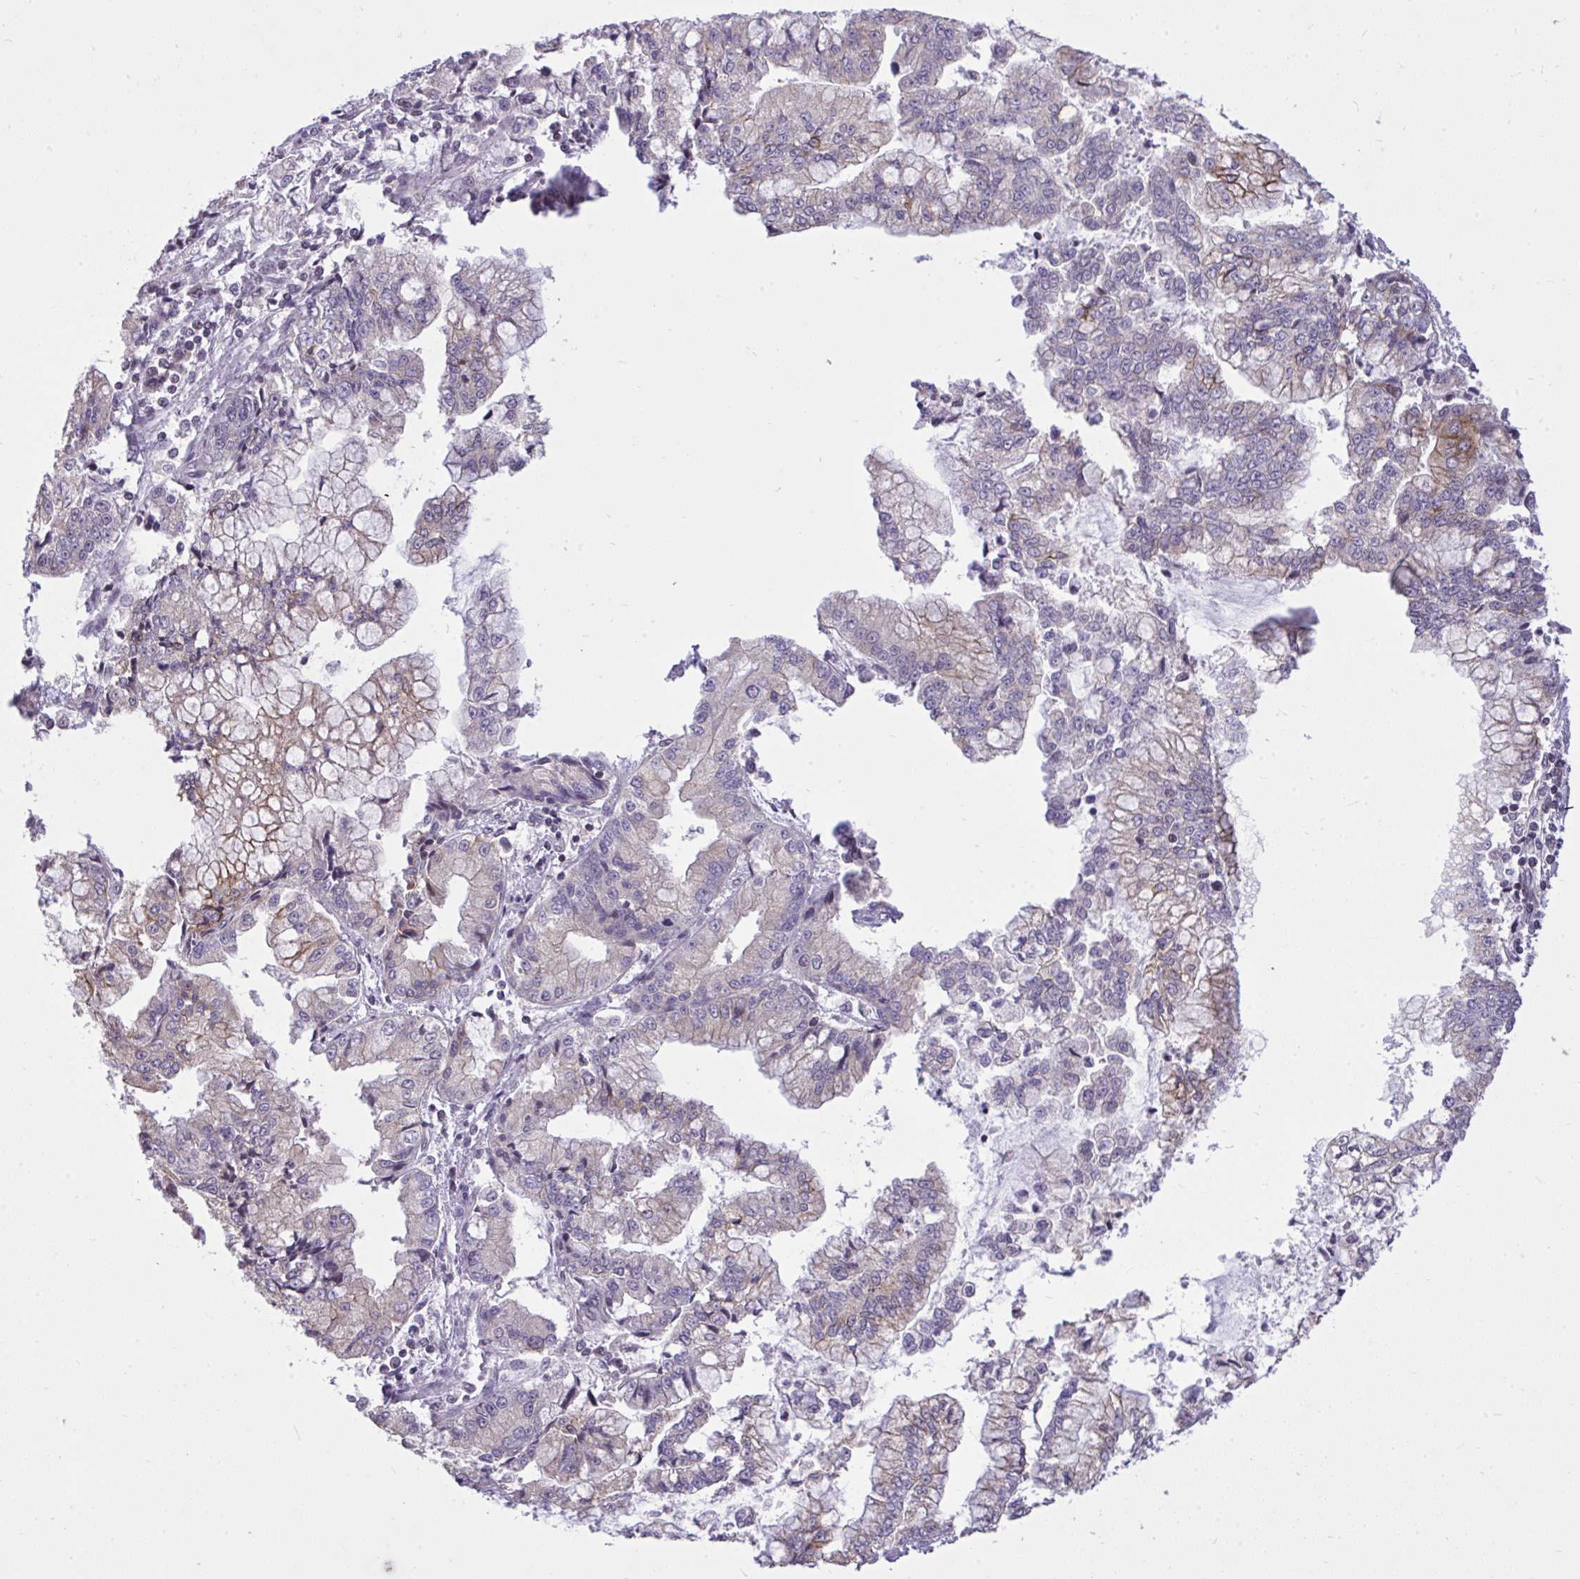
{"staining": {"intensity": "moderate", "quantity": "<25%", "location": "cytoplasmic/membranous"}, "tissue": "stomach cancer", "cell_type": "Tumor cells", "image_type": "cancer", "snomed": [{"axis": "morphology", "description": "Adenocarcinoma, NOS"}, {"axis": "topography", "description": "Stomach, upper"}], "caption": "The histopathology image shows a brown stain indicating the presence of a protein in the cytoplasmic/membranous of tumor cells in stomach cancer (adenocarcinoma).", "gene": "CYP20A1", "patient": {"sex": "female", "age": 74}}